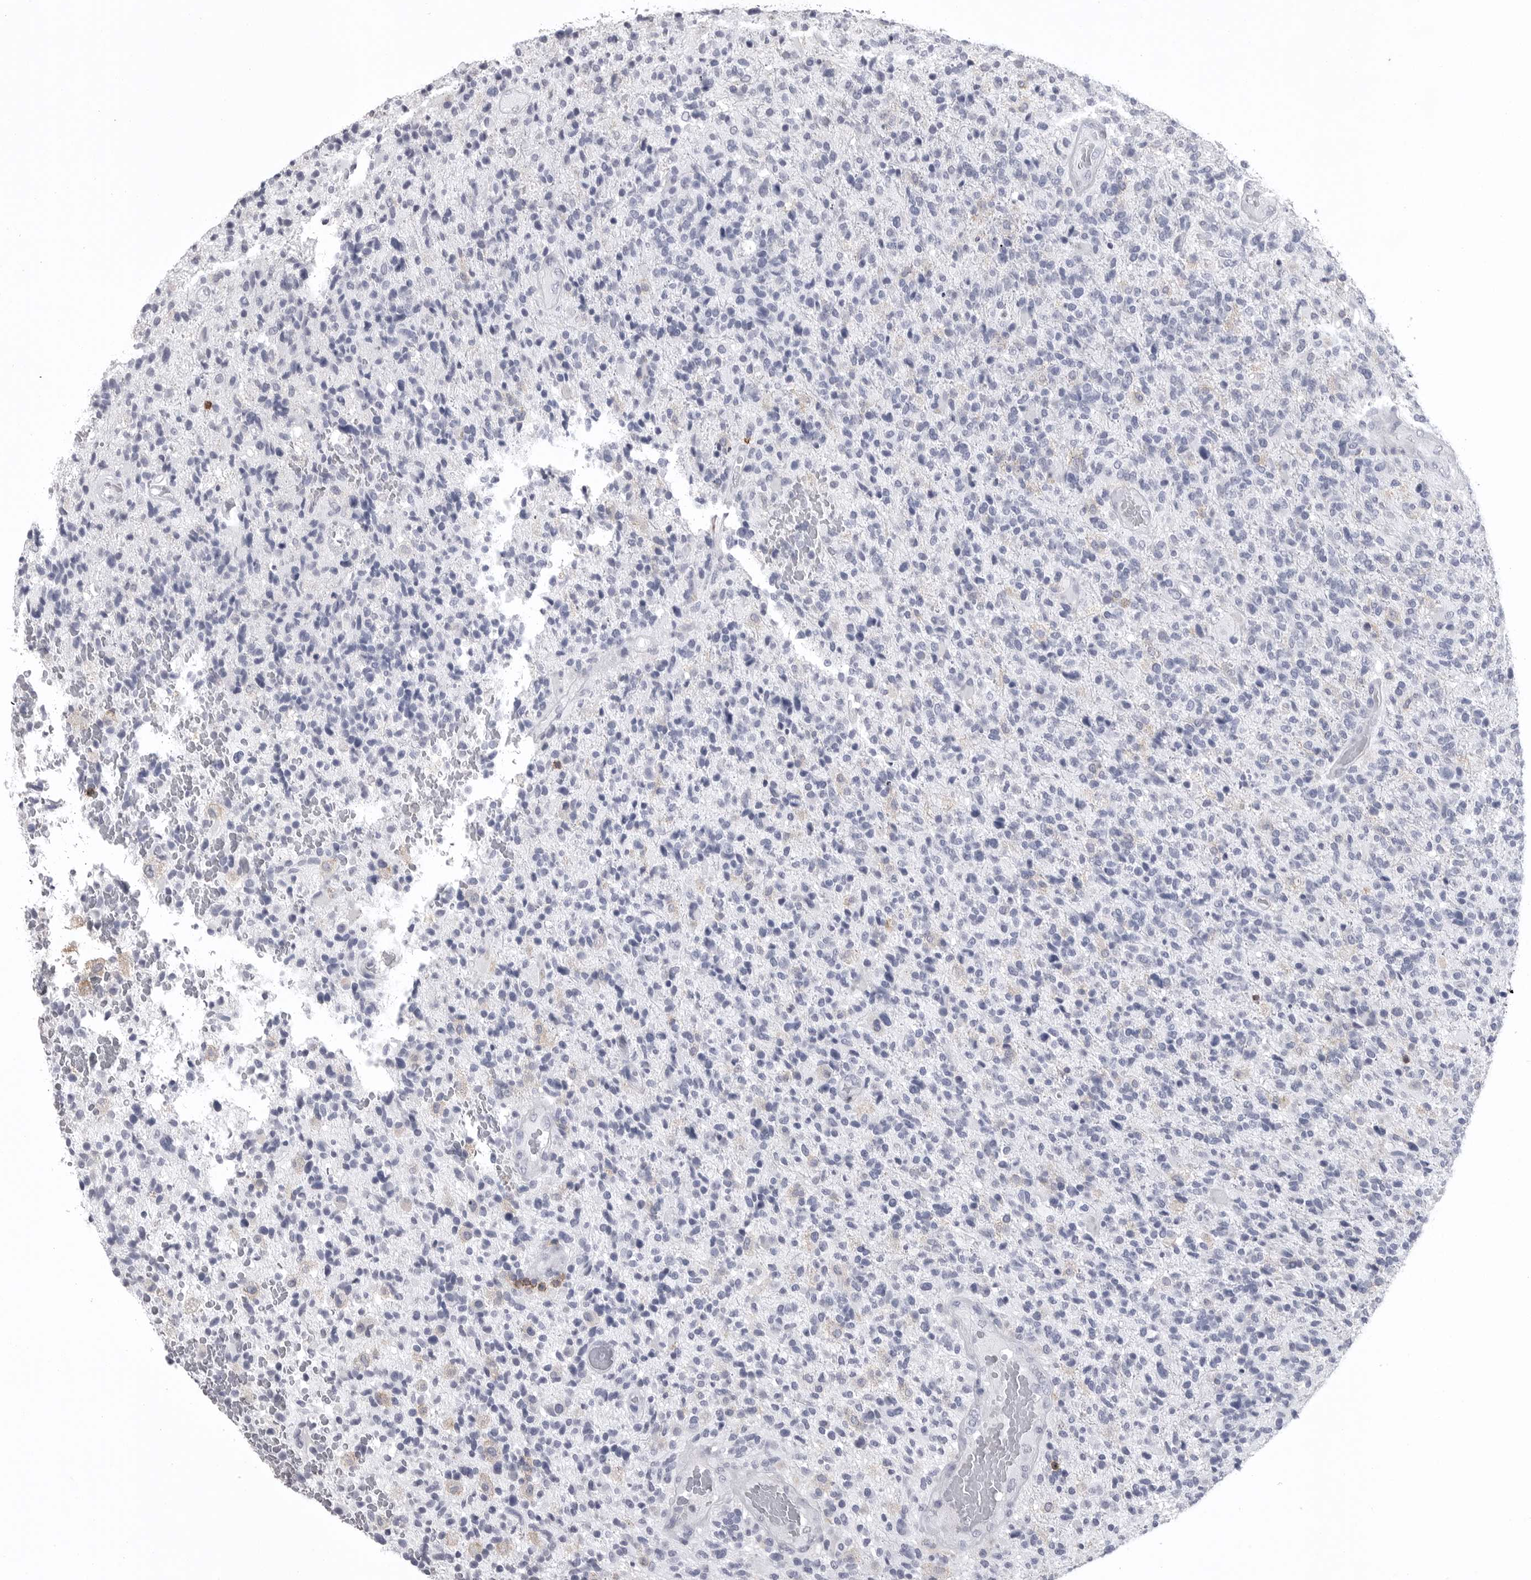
{"staining": {"intensity": "negative", "quantity": "none", "location": "none"}, "tissue": "glioma", "cell_type": "Tumor cells", "image_type": "cancer", "snomed": [{"axis": "morphology", "description": "Glioma, malignant, High grade"}, {"axis": "topography", "description": "Brain"}], "caption": "Immunohistochemistry (IHC) of human malignant glioma (high-grade) shows no staining in tumor cells.", "gene": "ITGAL", "patient": {"sex": "male", "age": 72}}